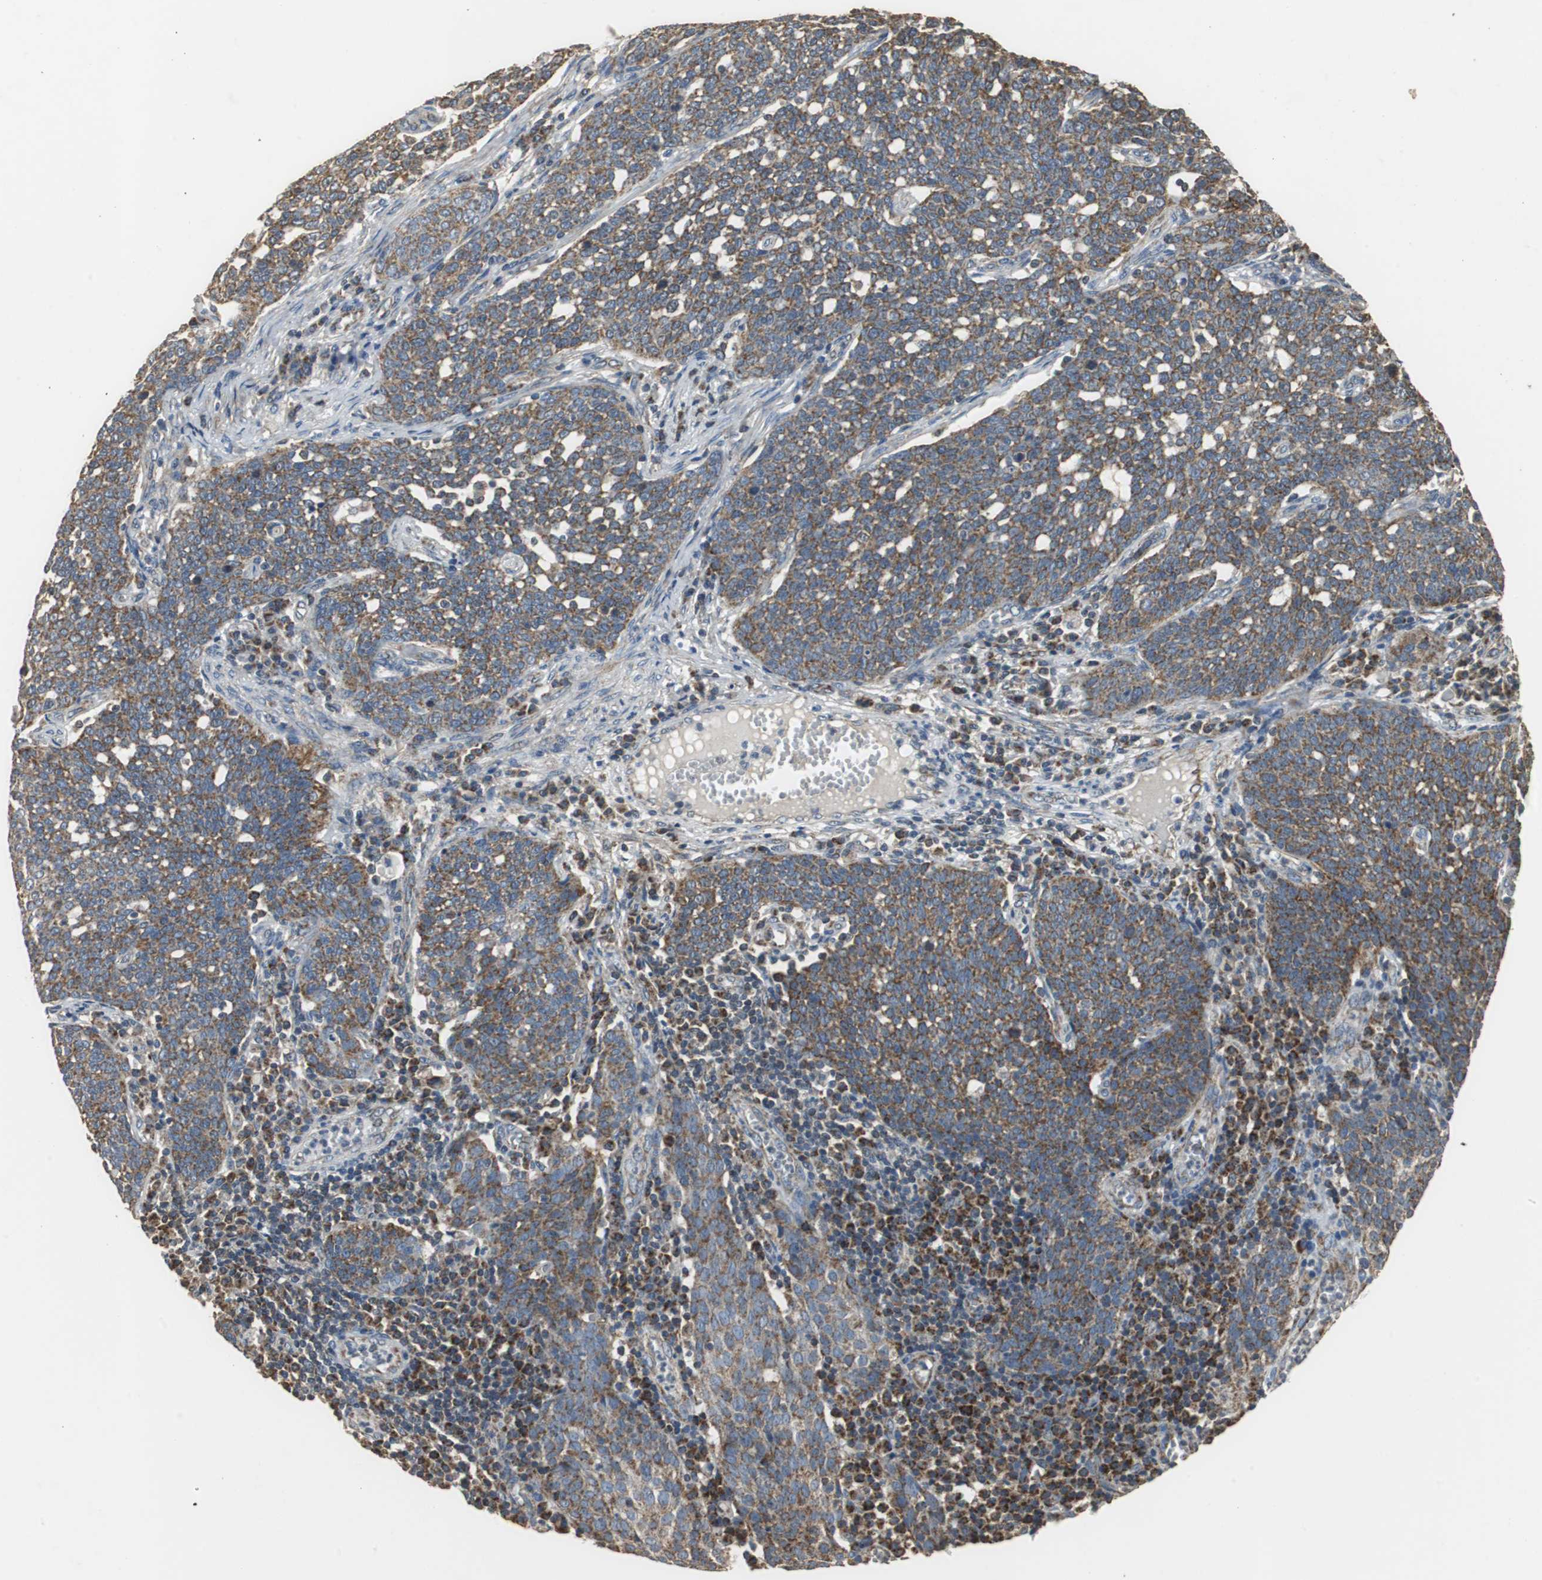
{"staining": {"intensity": "moderate", "quantity": ">75%", "location": "cytoplasmic/membranous"}, "tissue": "cervical cancer", "cell_type": "Tumor cells", "image_type": "cancer", "snomed": [{"axis": "morphology", "description": "Squamous cell carcinoma, NOS"}, {"axis": "topography", "description": "Cervix"}], "caption": "Cervical cancer (squamous cell carcinoma) stained with DAB (3,3'-diaminobenzidine) IHC reveals medium levels of moderate cytoplasmic/membranous expression in approximately >75% of tumor cells.", "gene": "NNT", "patient": {"sex": "female", "age": 34}}